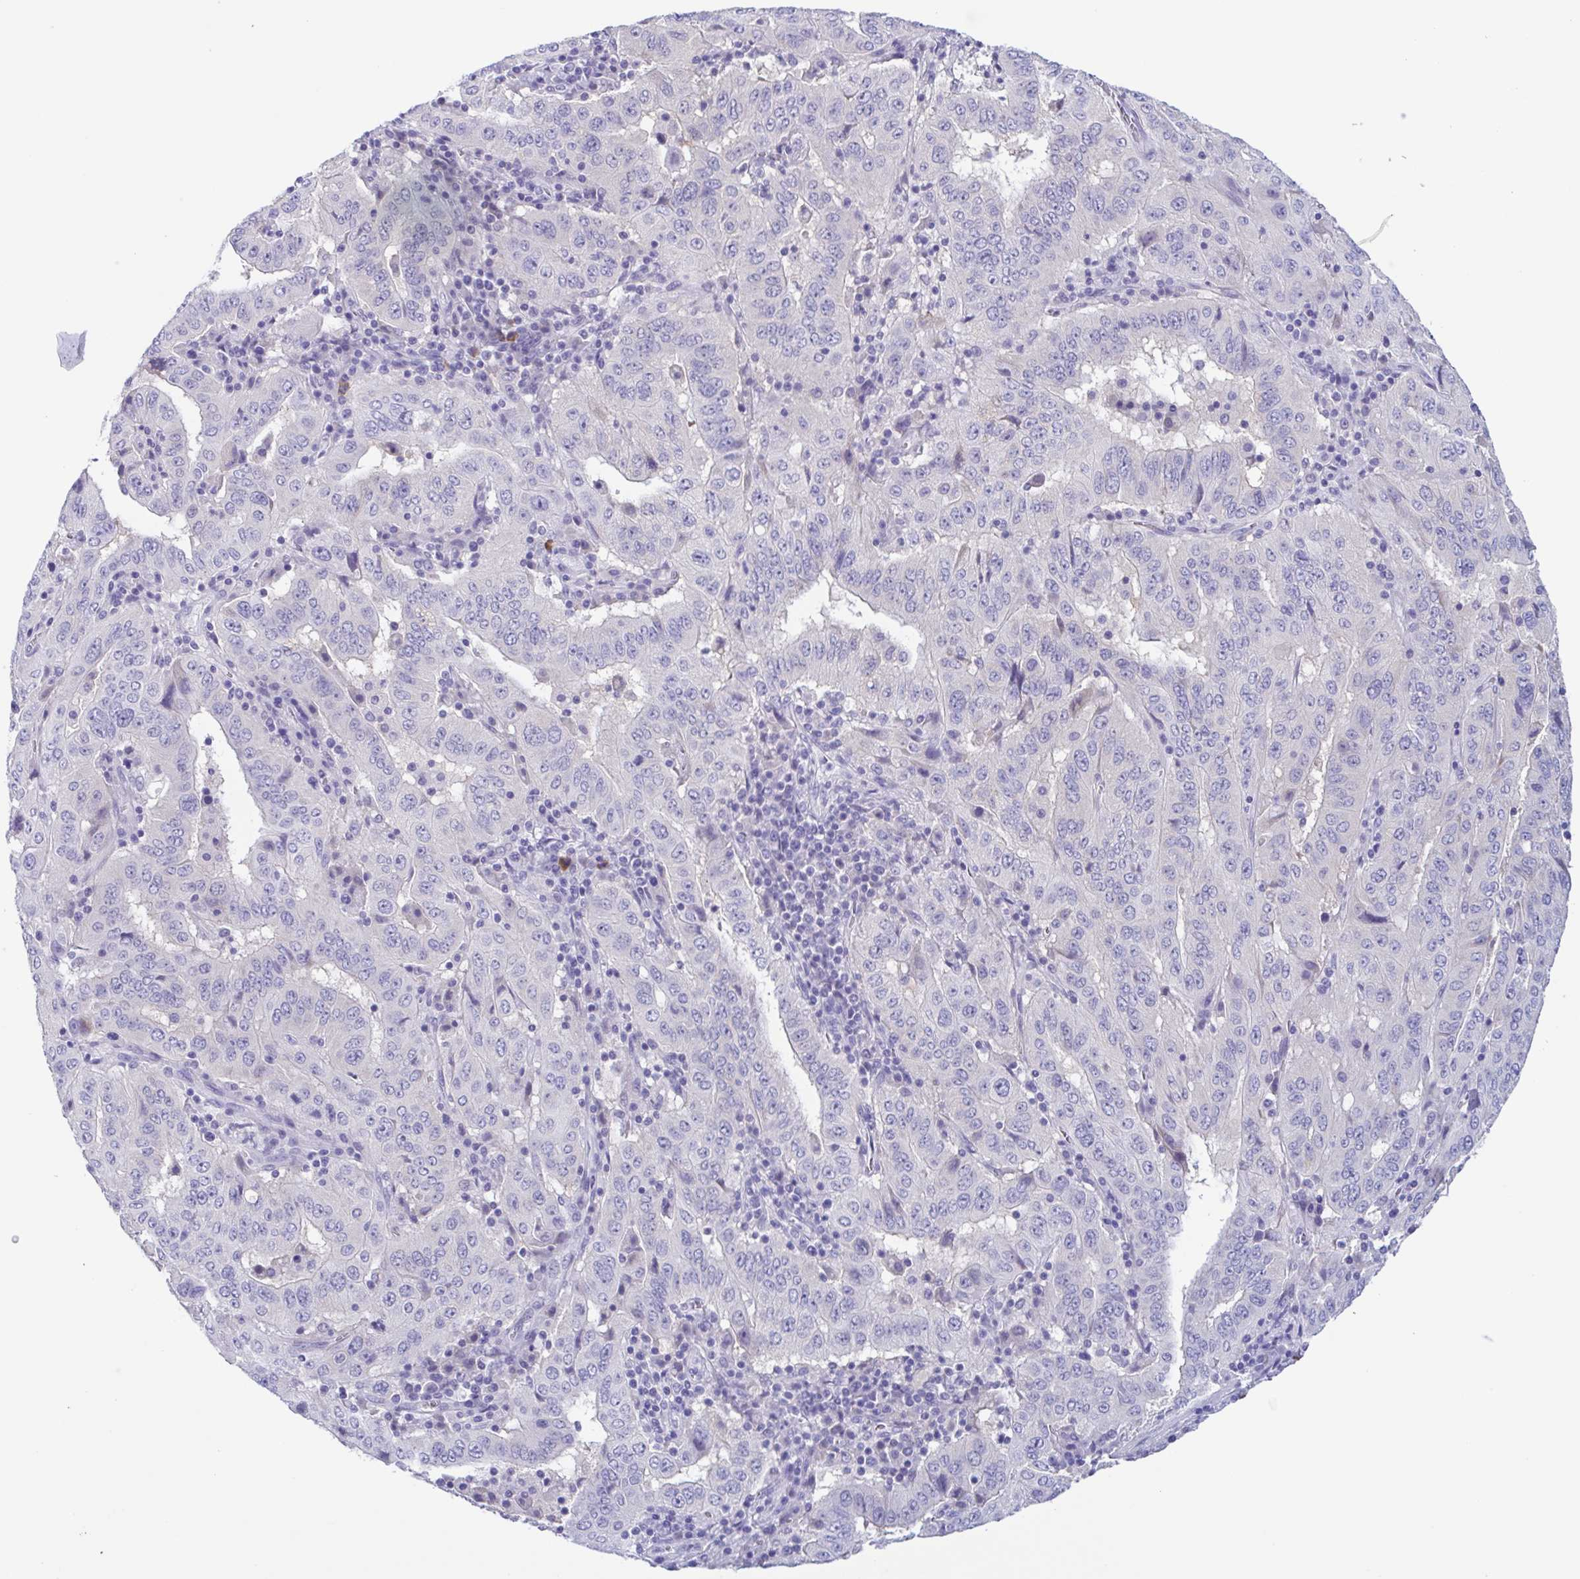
{"staining": {"intensity": "negative", "quantity": "none", "location": "none"}, "tissue": "pancreatic cancer", "cell_type": "Tumor cells", "image_type": "cancer", "snomed": [{"axis": "morphology", "description": "Adenocarcinoma, NOS"}, {"axis": "topography", "description": "Pancreas"}], "caption": "DAB immunohistochemical staining of adenocarcinoma (pancreatic) displays no significant staining in tumor cells.", "gene": "INAFM1", "patient": {"sex": "male", "age": 63}}